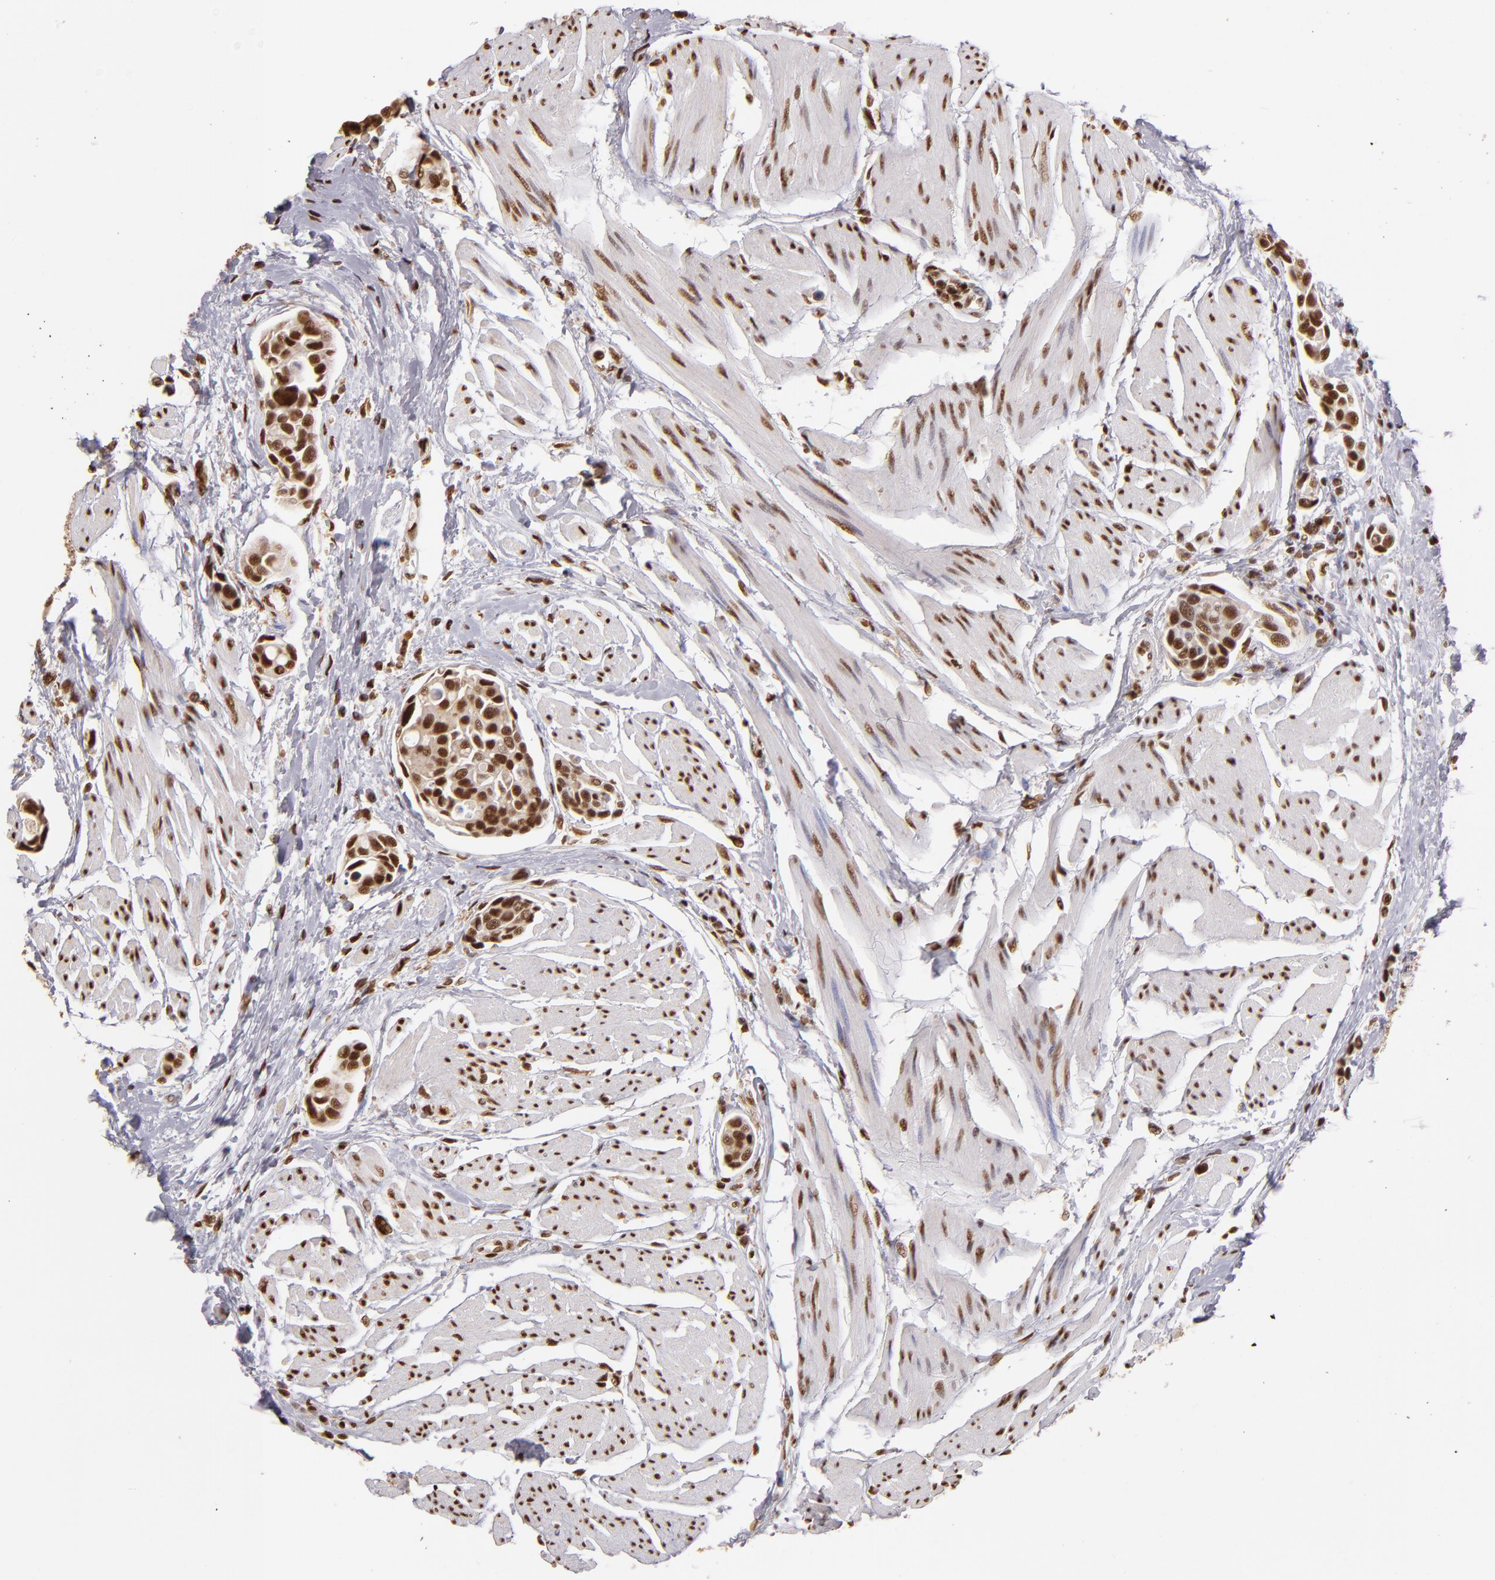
{"staining": {"intensity": "moderate", "quantity": ">75%", "location": "cytoplasmic/membranous,nuclear"}, "tissue": "urothelial cancer", "cell_type": "Tumor cells", "image_type": "cancer", "snomed": [{"axis": "morphology", "description": "Urothelial carcinoma, High grade"}, {"axis": "topography", "description": "Urinary bladder"}], "caption": "DAB (3,3'-diaminobenzidine) immunohistochemical staining of high-grade urothelial carcinoma shows moderate cytoplasmic/membranous and nuclear protein expression in about >75% of tumor cells.", "gene": "SP1", "patient": {"sex": "male", "age": 78}}